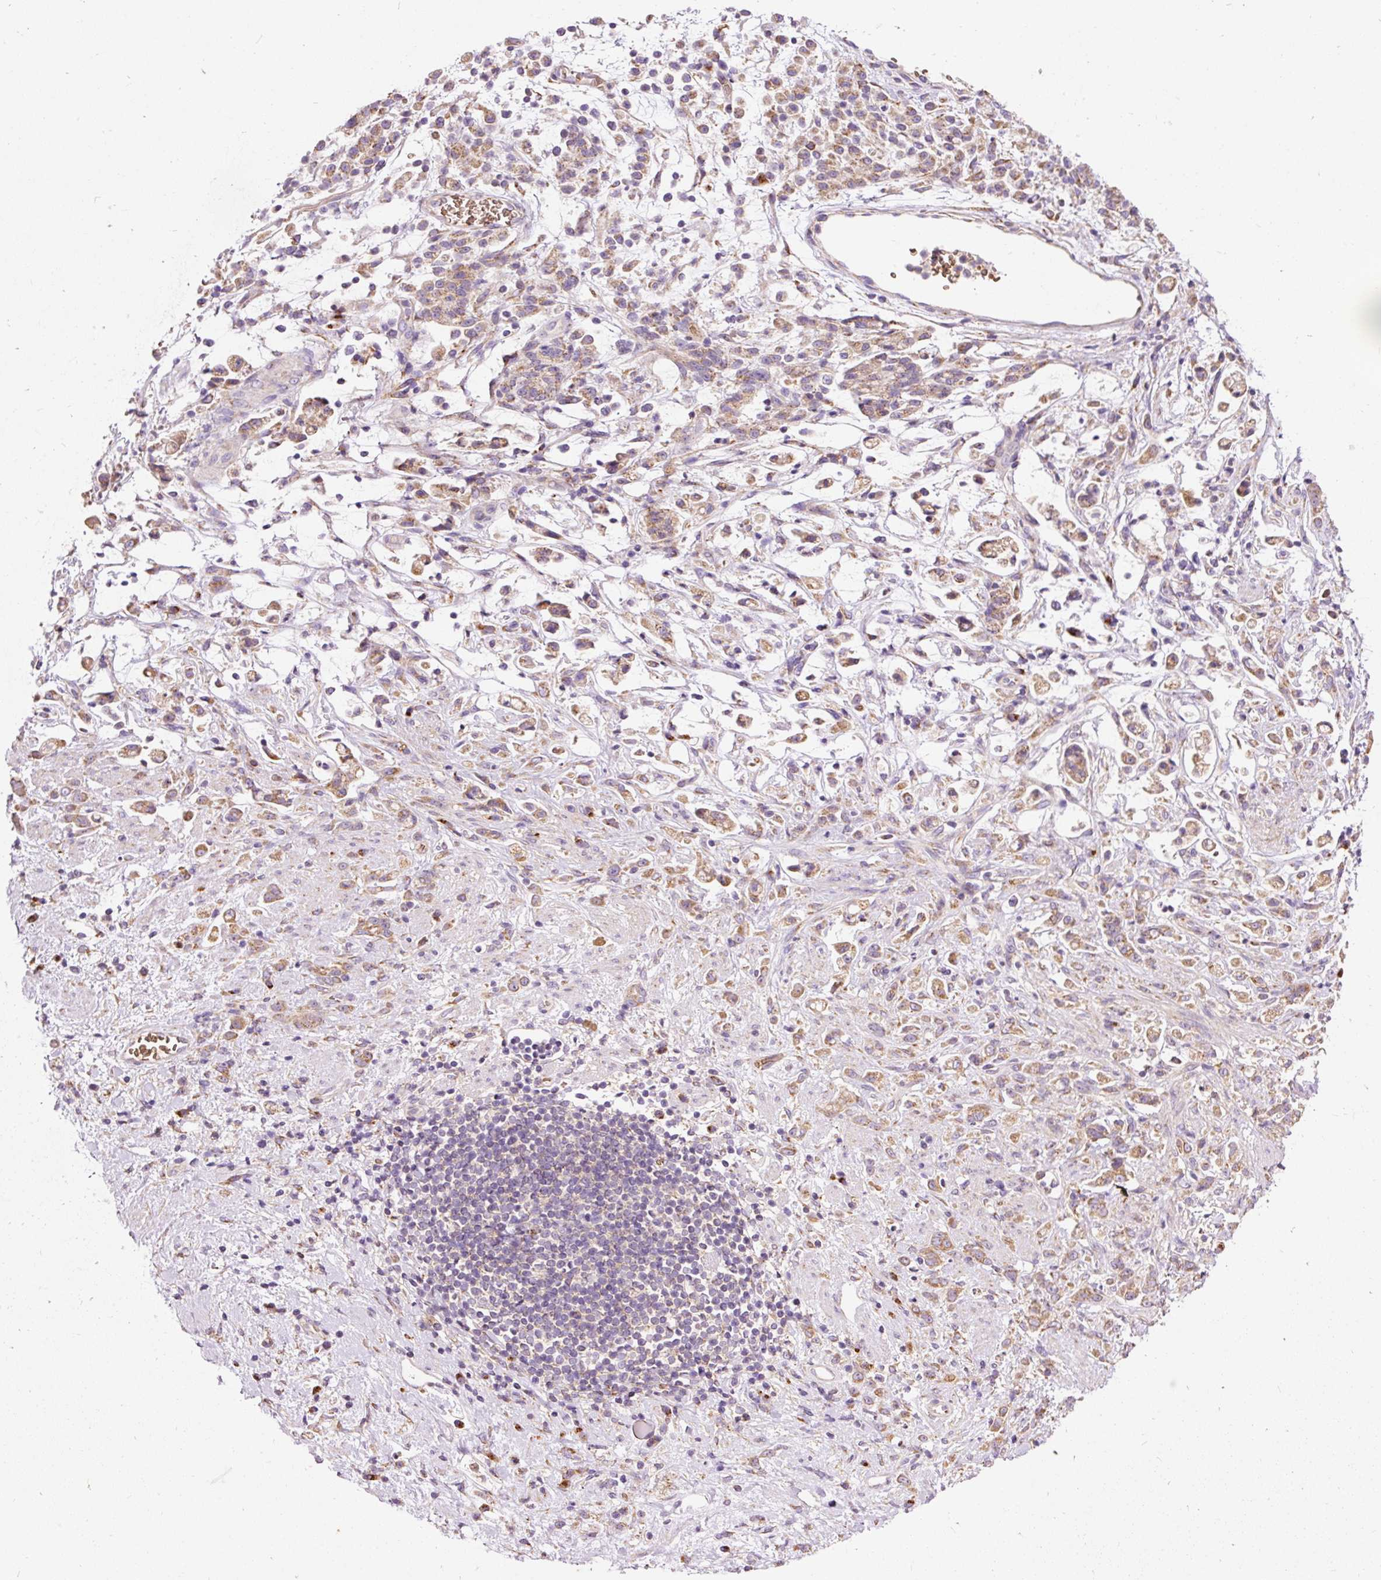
{"staining": {"intensity": "moderate", "quantity": ">75%", "location": "cytoplasmic/membranous"}, "tissue": "stomach cancer", "cell_type": "Tumor cells", "image_type": "cancer", "snomed": [{"axis": "morphology", "description": "Adenocarcinoma, NOS"}, {"axis": "topography", "description": "Stomach"}], "caption": "Immunohistochemical staining of stomach cancer (adenocarcinoma) shows moderate cytoplasmic/membranous protein positivity in approximately >75% of tumor cells.", "gene": "PRRC2A", "patient": {"sex": "female", "age": 60}}